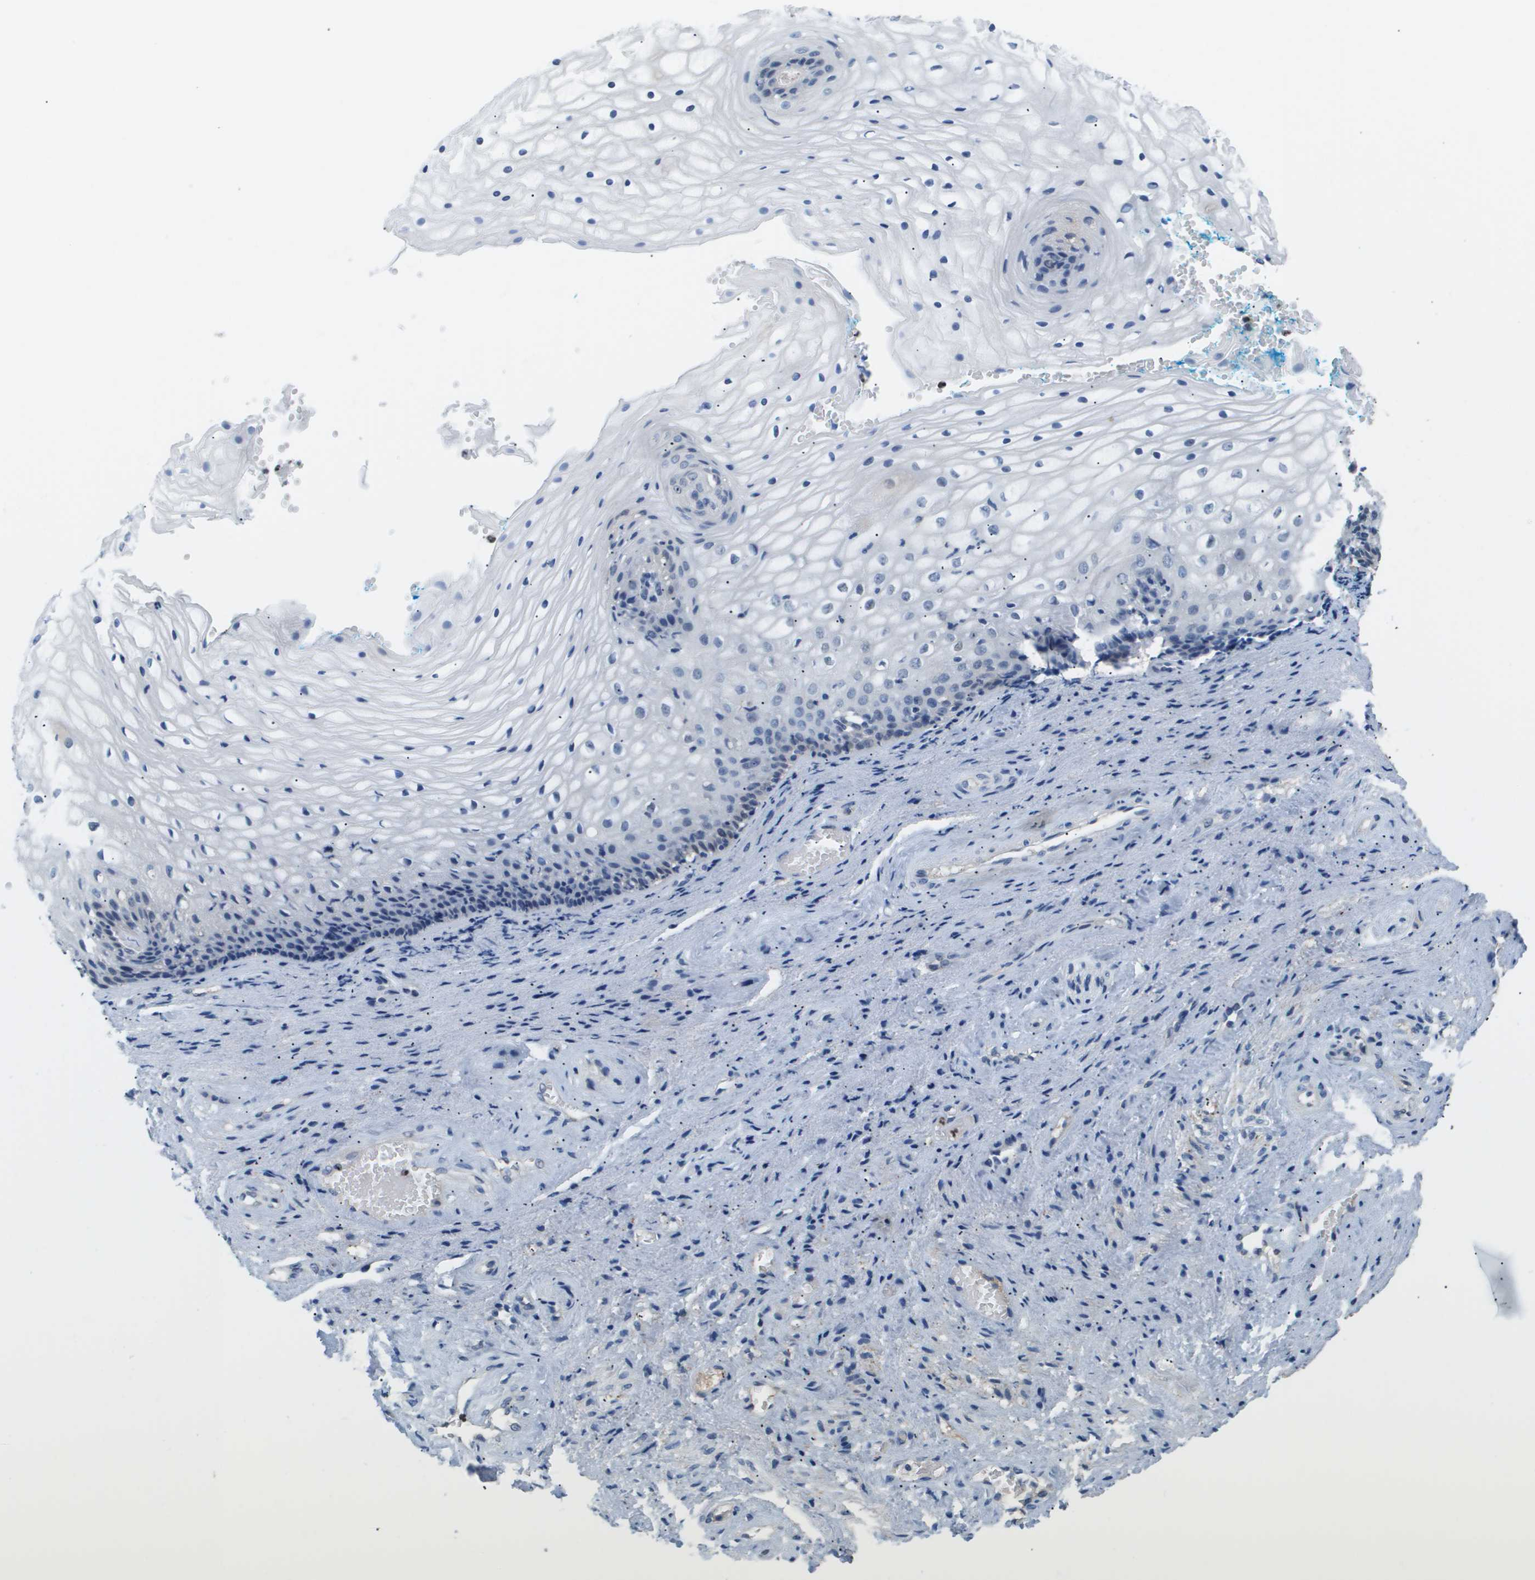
{"staining": {"intensity": "negative", "quantity": "none", "location": "none"}, "tissue": "vagina", "cell_type": "Squamous epithelial cells", "image_type": "normal", "snomed": [{"axis": "morphology", "description": "Normal tissue, NOS"}, {"axis": "topography", "description": "Vagina"}], "caption": "A micrograph of human vagina is negative for staining in squamous epithelial cells. (Immunohistochemistry, brightfield microscopy, high magnification).", "gene": "AKR1A1", "patient": {"sex": "female", "age": 34}}